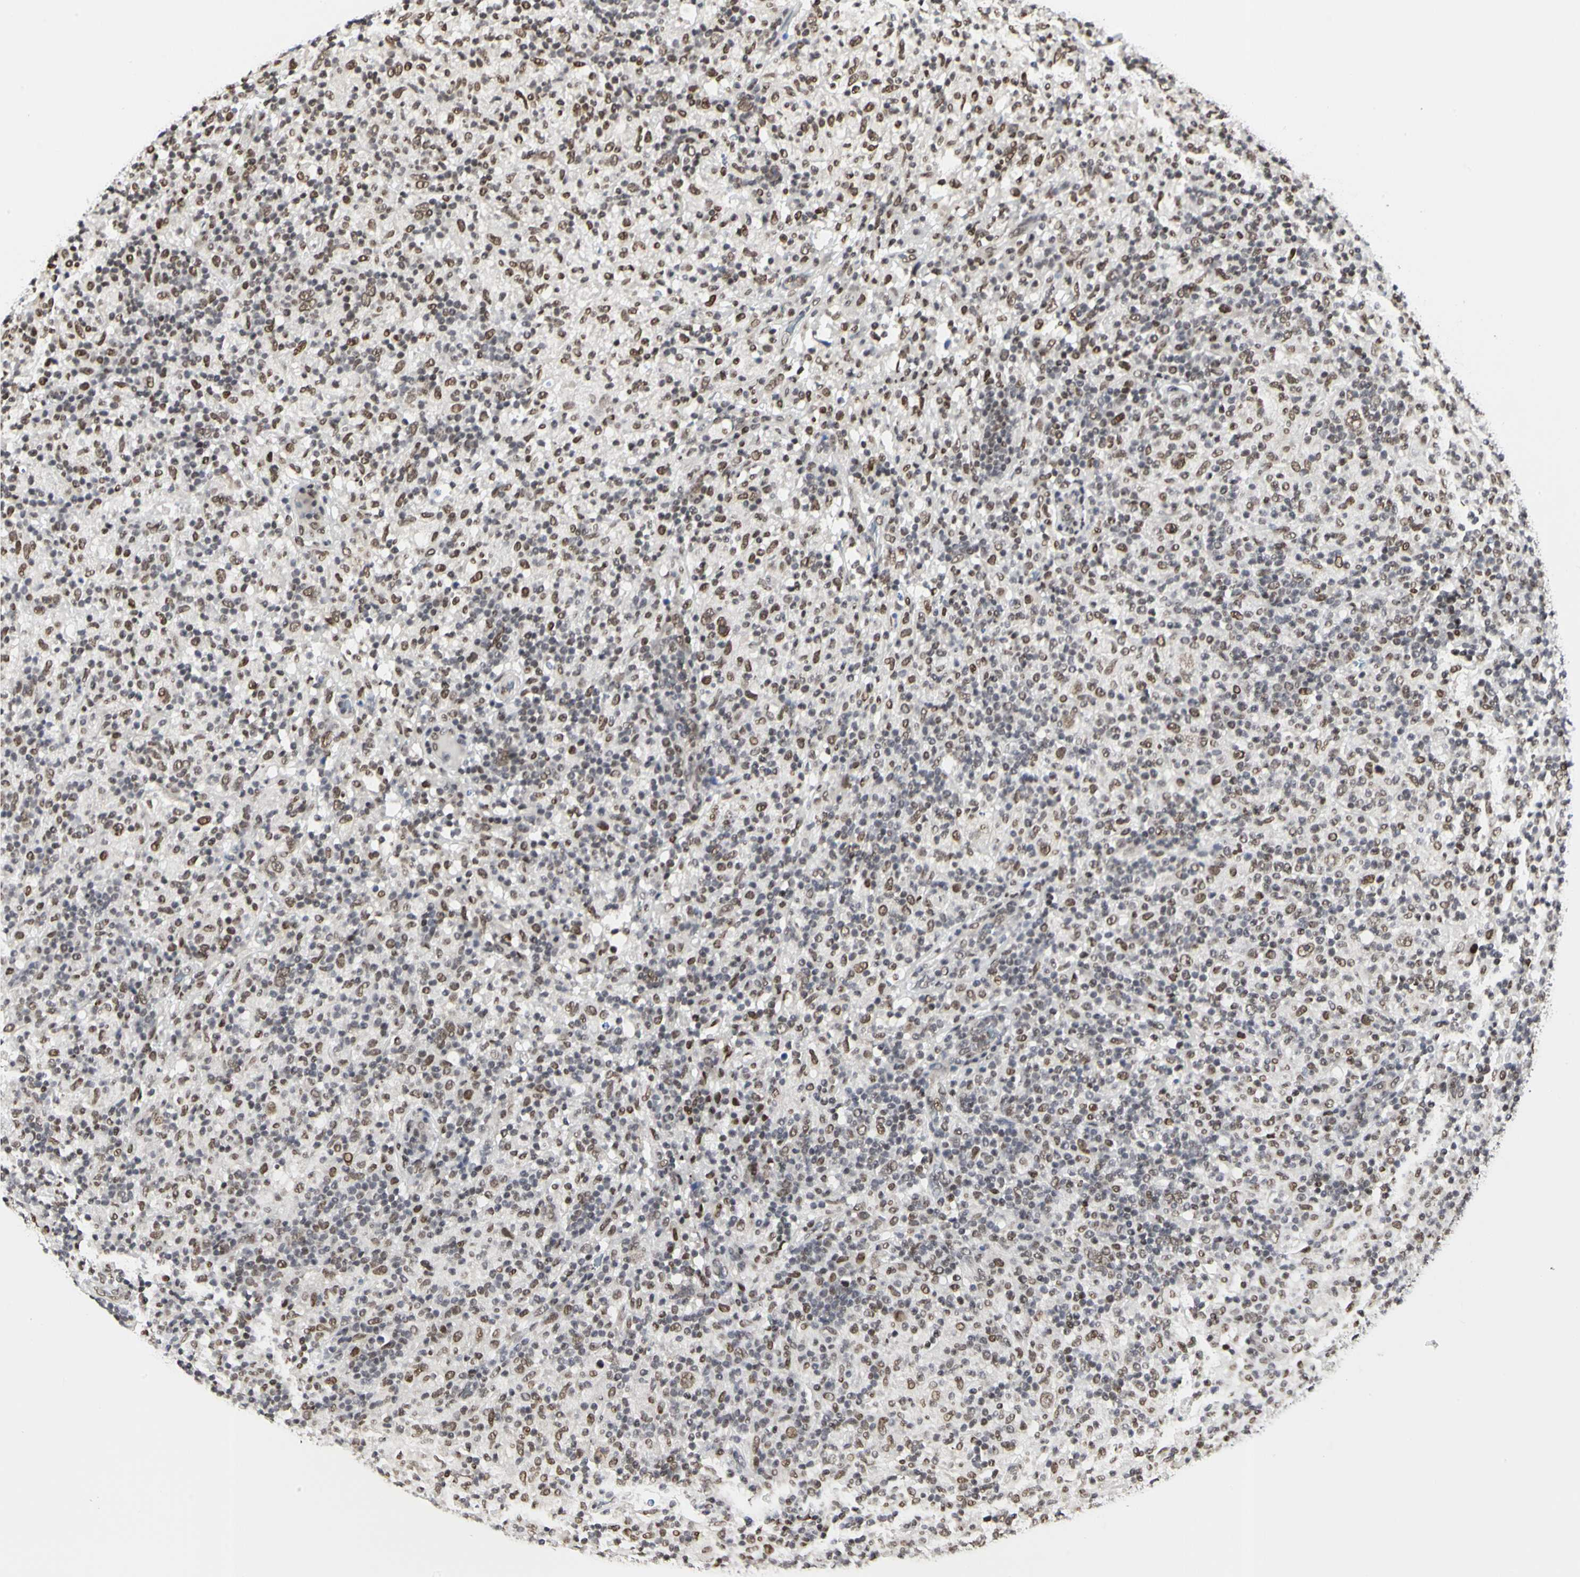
{"staining": {"intensity": "moderate", "quantity": "25%-75%", "location": "nuclear"}, "tissue": "lymphoma", "cell_type": "Tumor cells", "image_type": "cancer", "snomed": [{"axis": "morphology", "description": "Hodgkin's disease, NOS"}, {"axis": "topography", "description": "Lymph node"}], "caption": "Tumor cells display medium levels of moderate nuclear expression in approximately 25%-75% of cells in human Hodgkin's disease.", "gene": "PRMT3", "patient": {"sex": "male", "age": 70}}